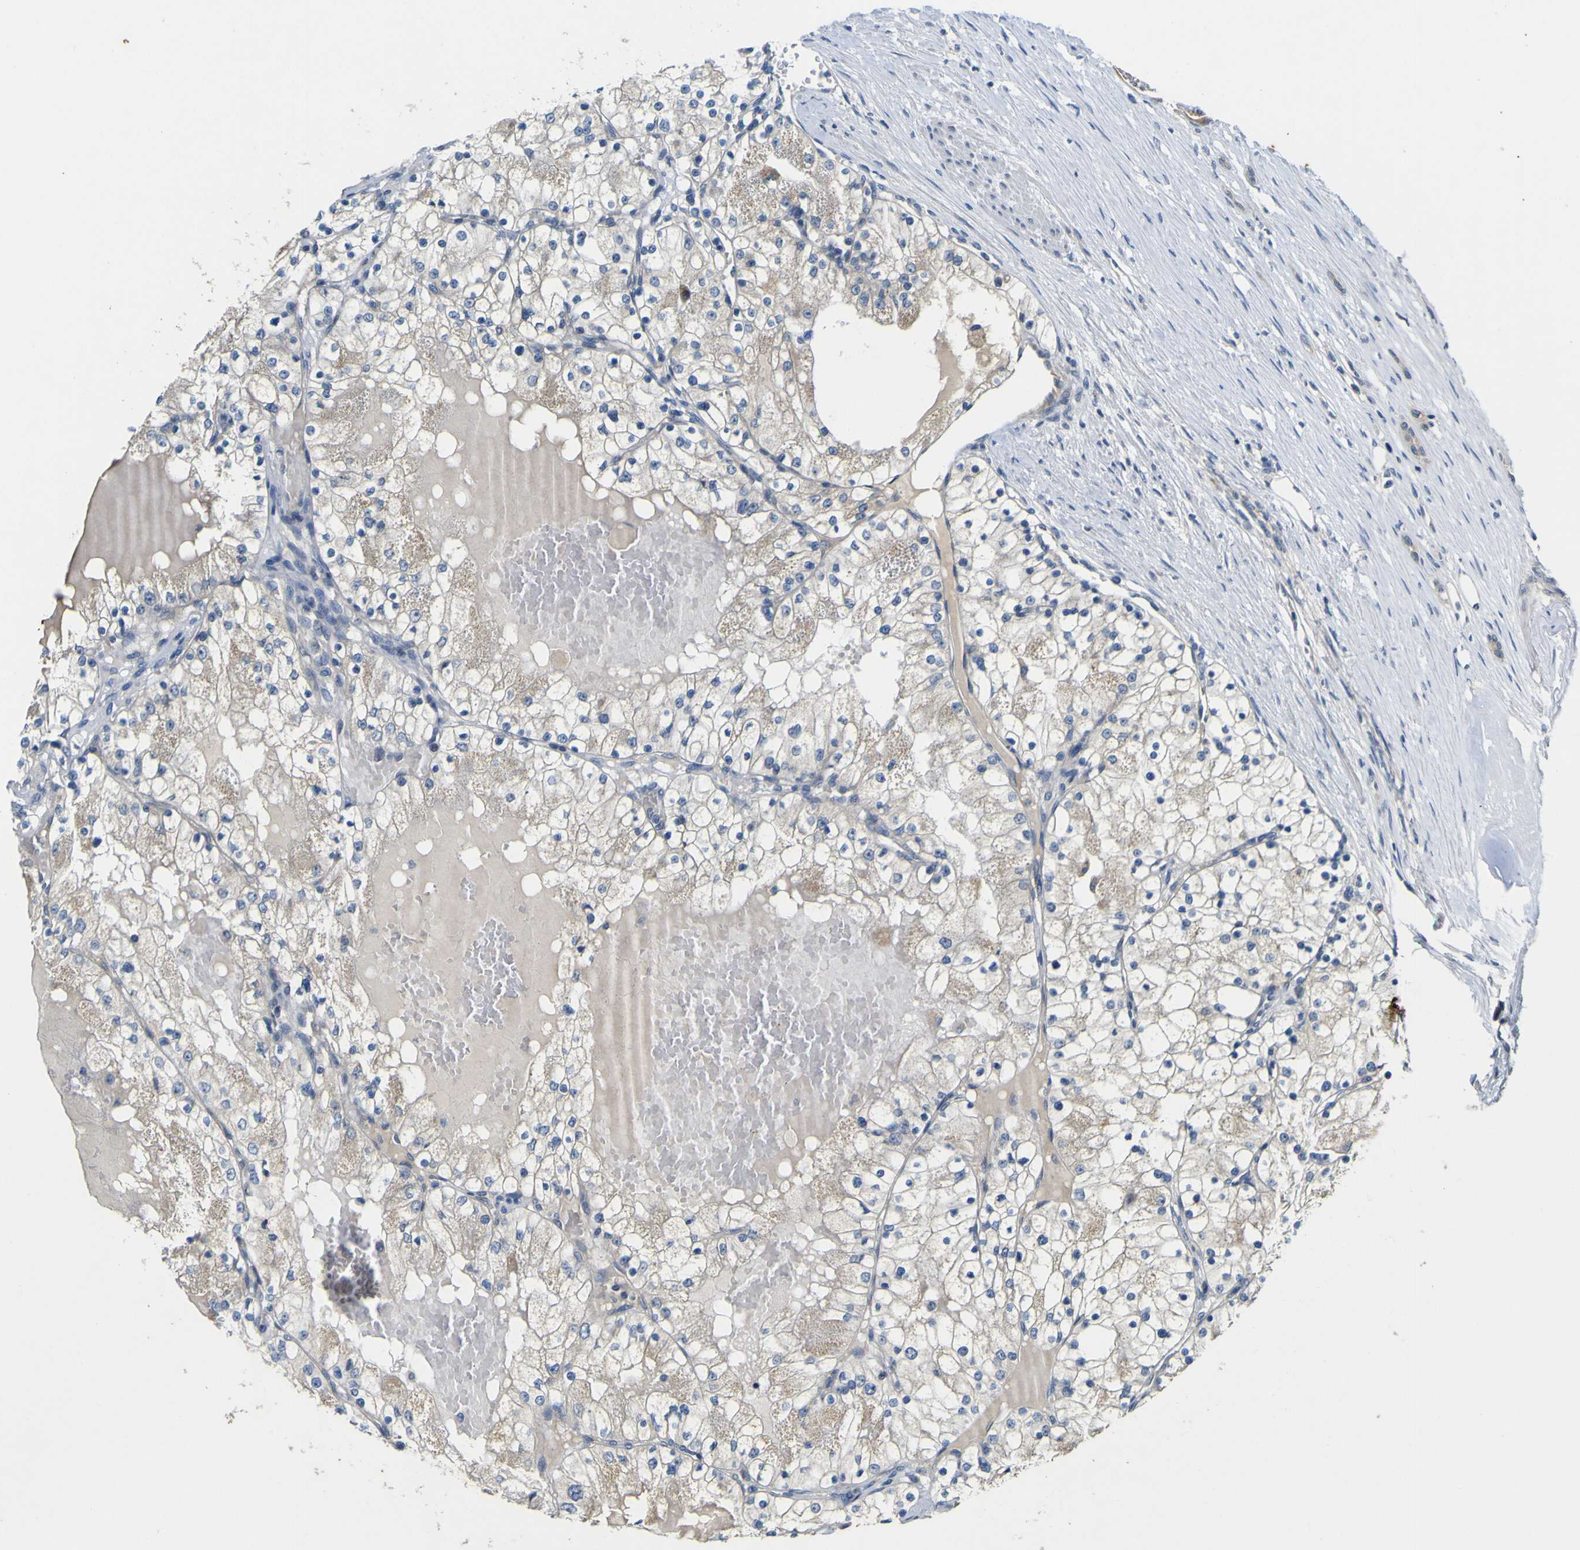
{"staining": {"intensity": "weak", "quantity": "<25%", "location": "cytoplasmic/membranous"}, "tissue": "renal cancer", "cell_type": "Tumor cells", "image_type": "cancer", "snomed": [{"axis": "morphology", "description": "Adenocarcinoma, NOS"}, {"axis": "topography", "description": "Kidney"}], "caption": "DAB (3,3'-diaminobenzidine) immunohistochemical staining of renal cancer (adenocarcinoma) demonstrates no significant staining in tumor cells.", "gene": "LDLR", "patient": {"sex": "male", "age": 68}}